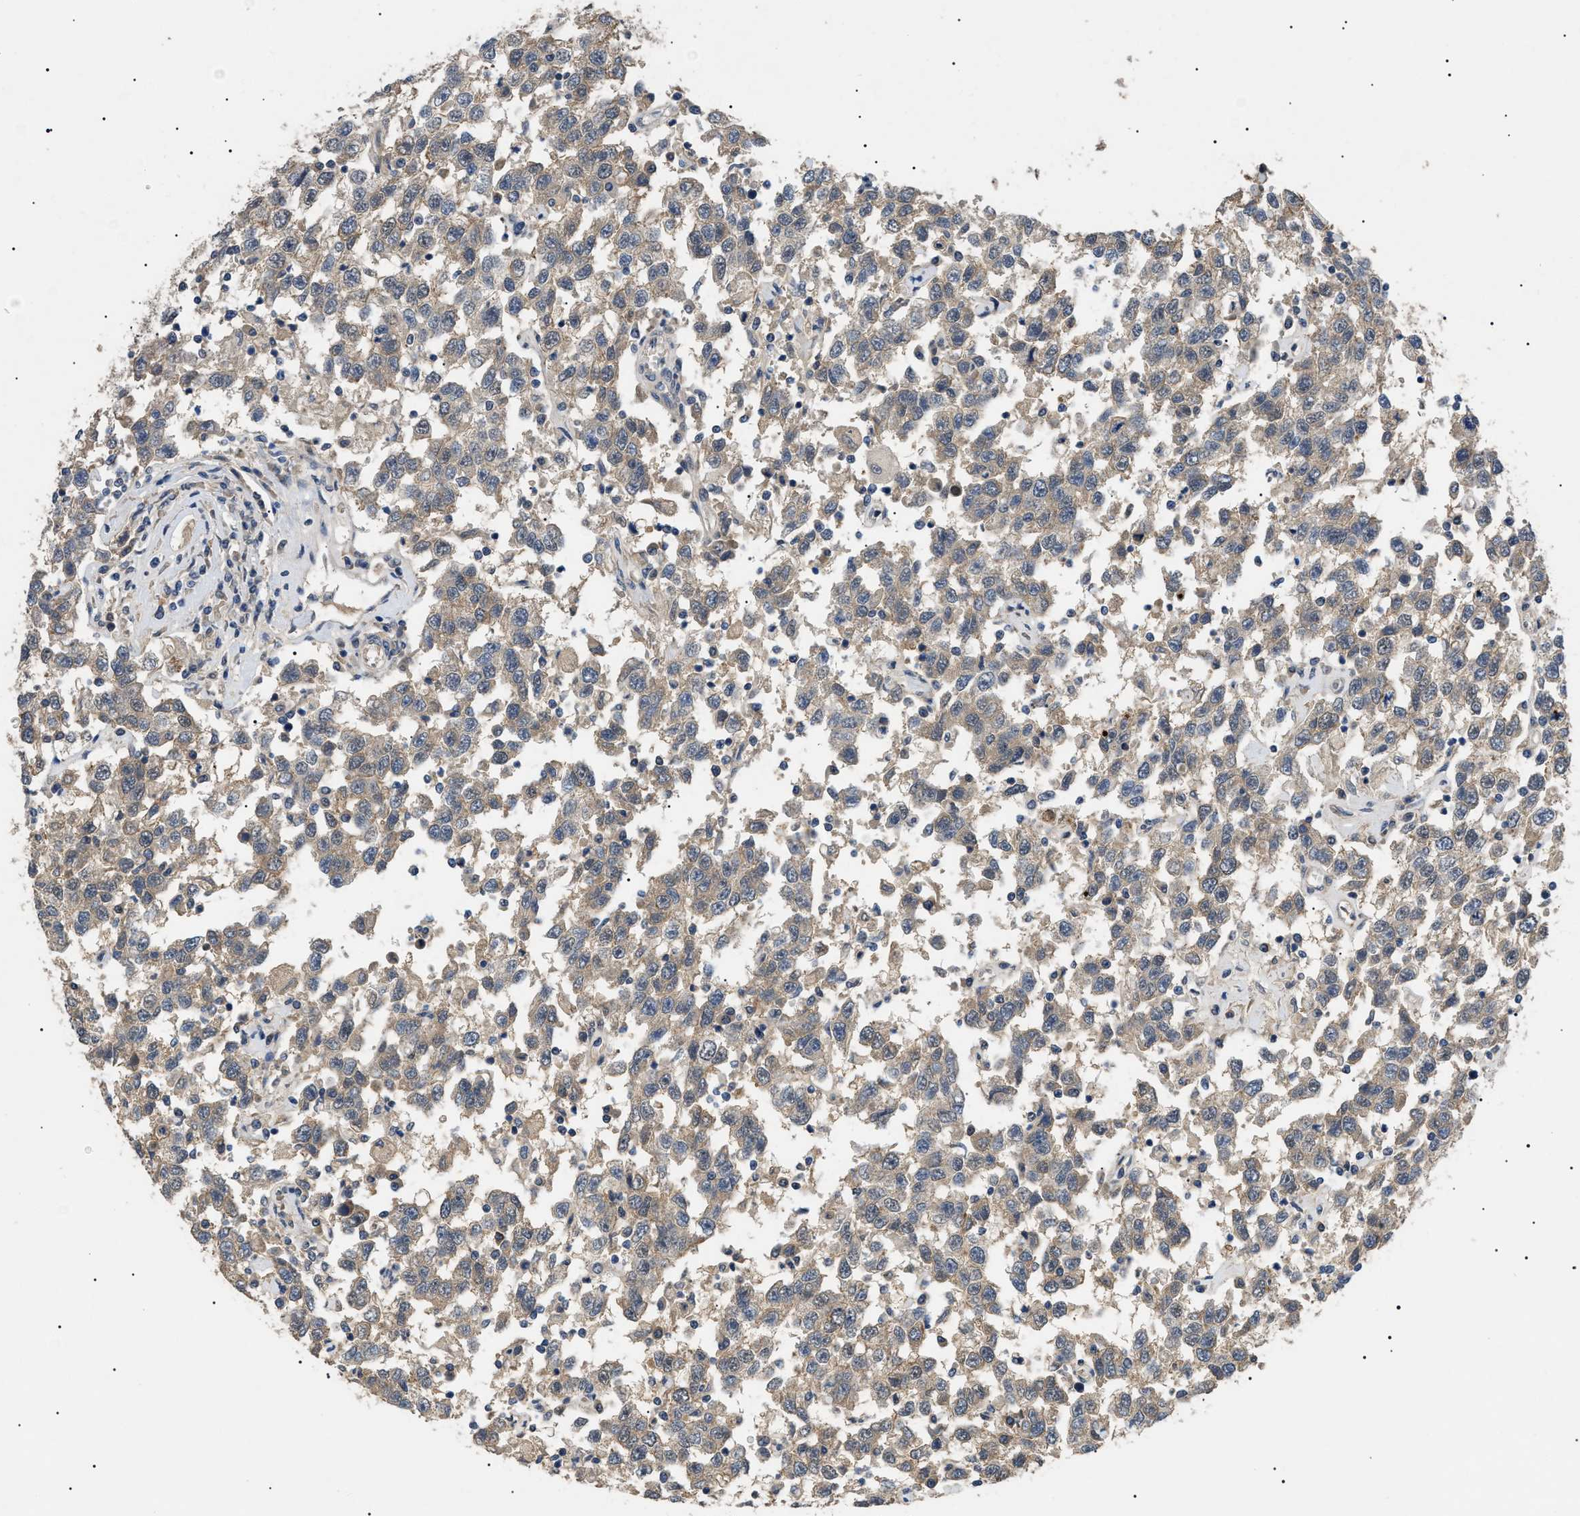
{"staining": {"intensity": "weak", "quantity": ">75%", "location": "cytoplasmic/membranous"}, "tissue": "testis cancer", "cell_type": "Tumor cells", "image_type": "cancer", "snomed": [{"axis": "morphology", "description": "Seminoma, NOS"}, {"axis": "topography", "description": "Testis"}], "caption": "Approximately >75% of tumor cells in human testis cancer exhibit weak cytoplasmic/membranous protein staining as visualized by brown immunohistochemical staining.", "gene": "CRCP", "patient": {"sex": "male", "age": 41}}